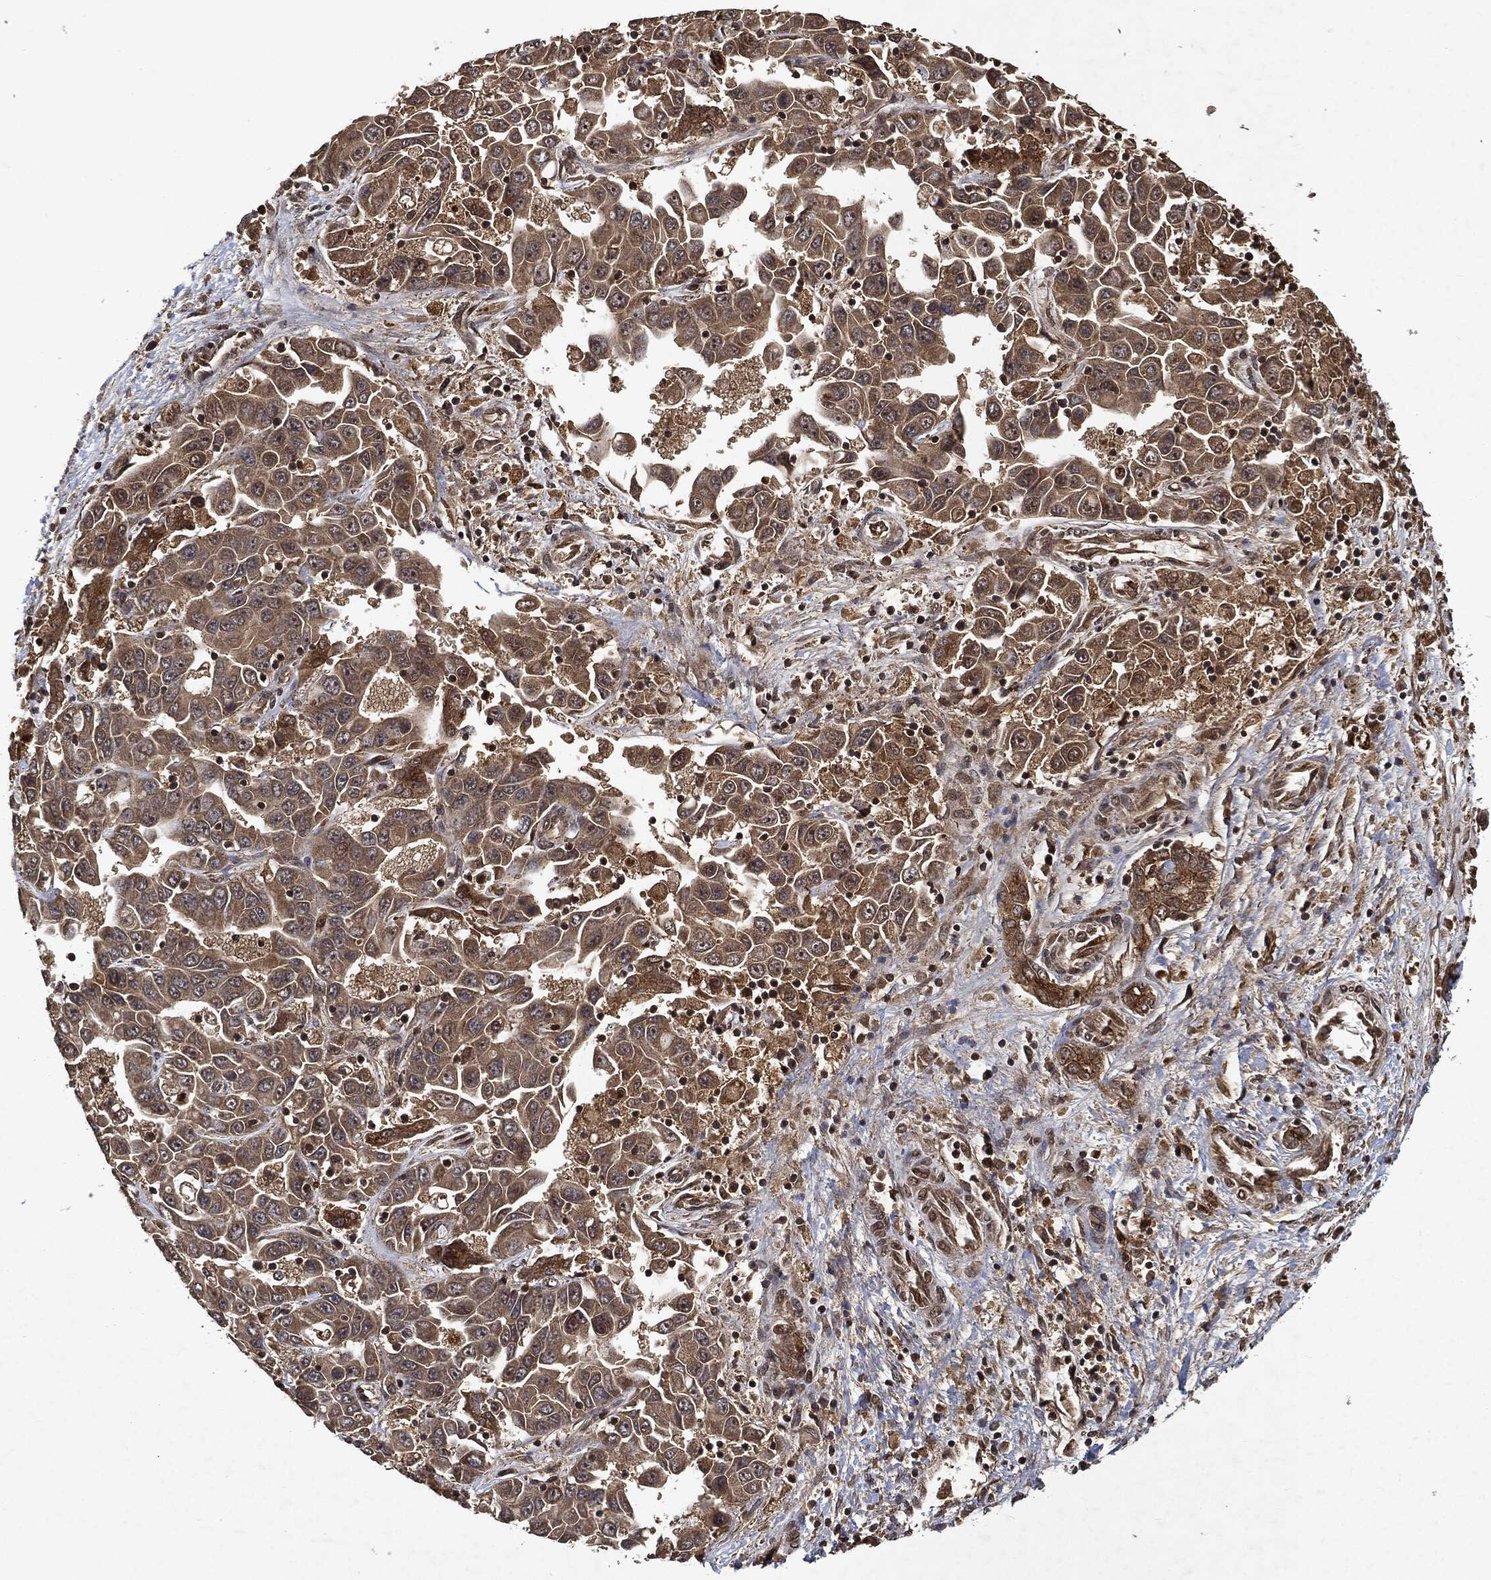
{"staining": {"intensity": "moderate", "quantity": "25%-75%", "location": "cytoplasmic/membranous"}, "tissue": "liver cancer", "cell_type": "Tumor cells", "image_type": "cancer", "snomed": [{"axis": "morphology", "description": "Cholangiocarcinoma"}, {"axis": "topography", "description": "Liver"}], "caption": "Cholangiocarcinoma (liver) was stained to show a protein in brown. There is medium levels of moderate cytoplasmic/membranous positivity in about 25%-75% of tumor cells.", "gene": "ZNF226", "patient": {"sex": "female", "age": 52}}